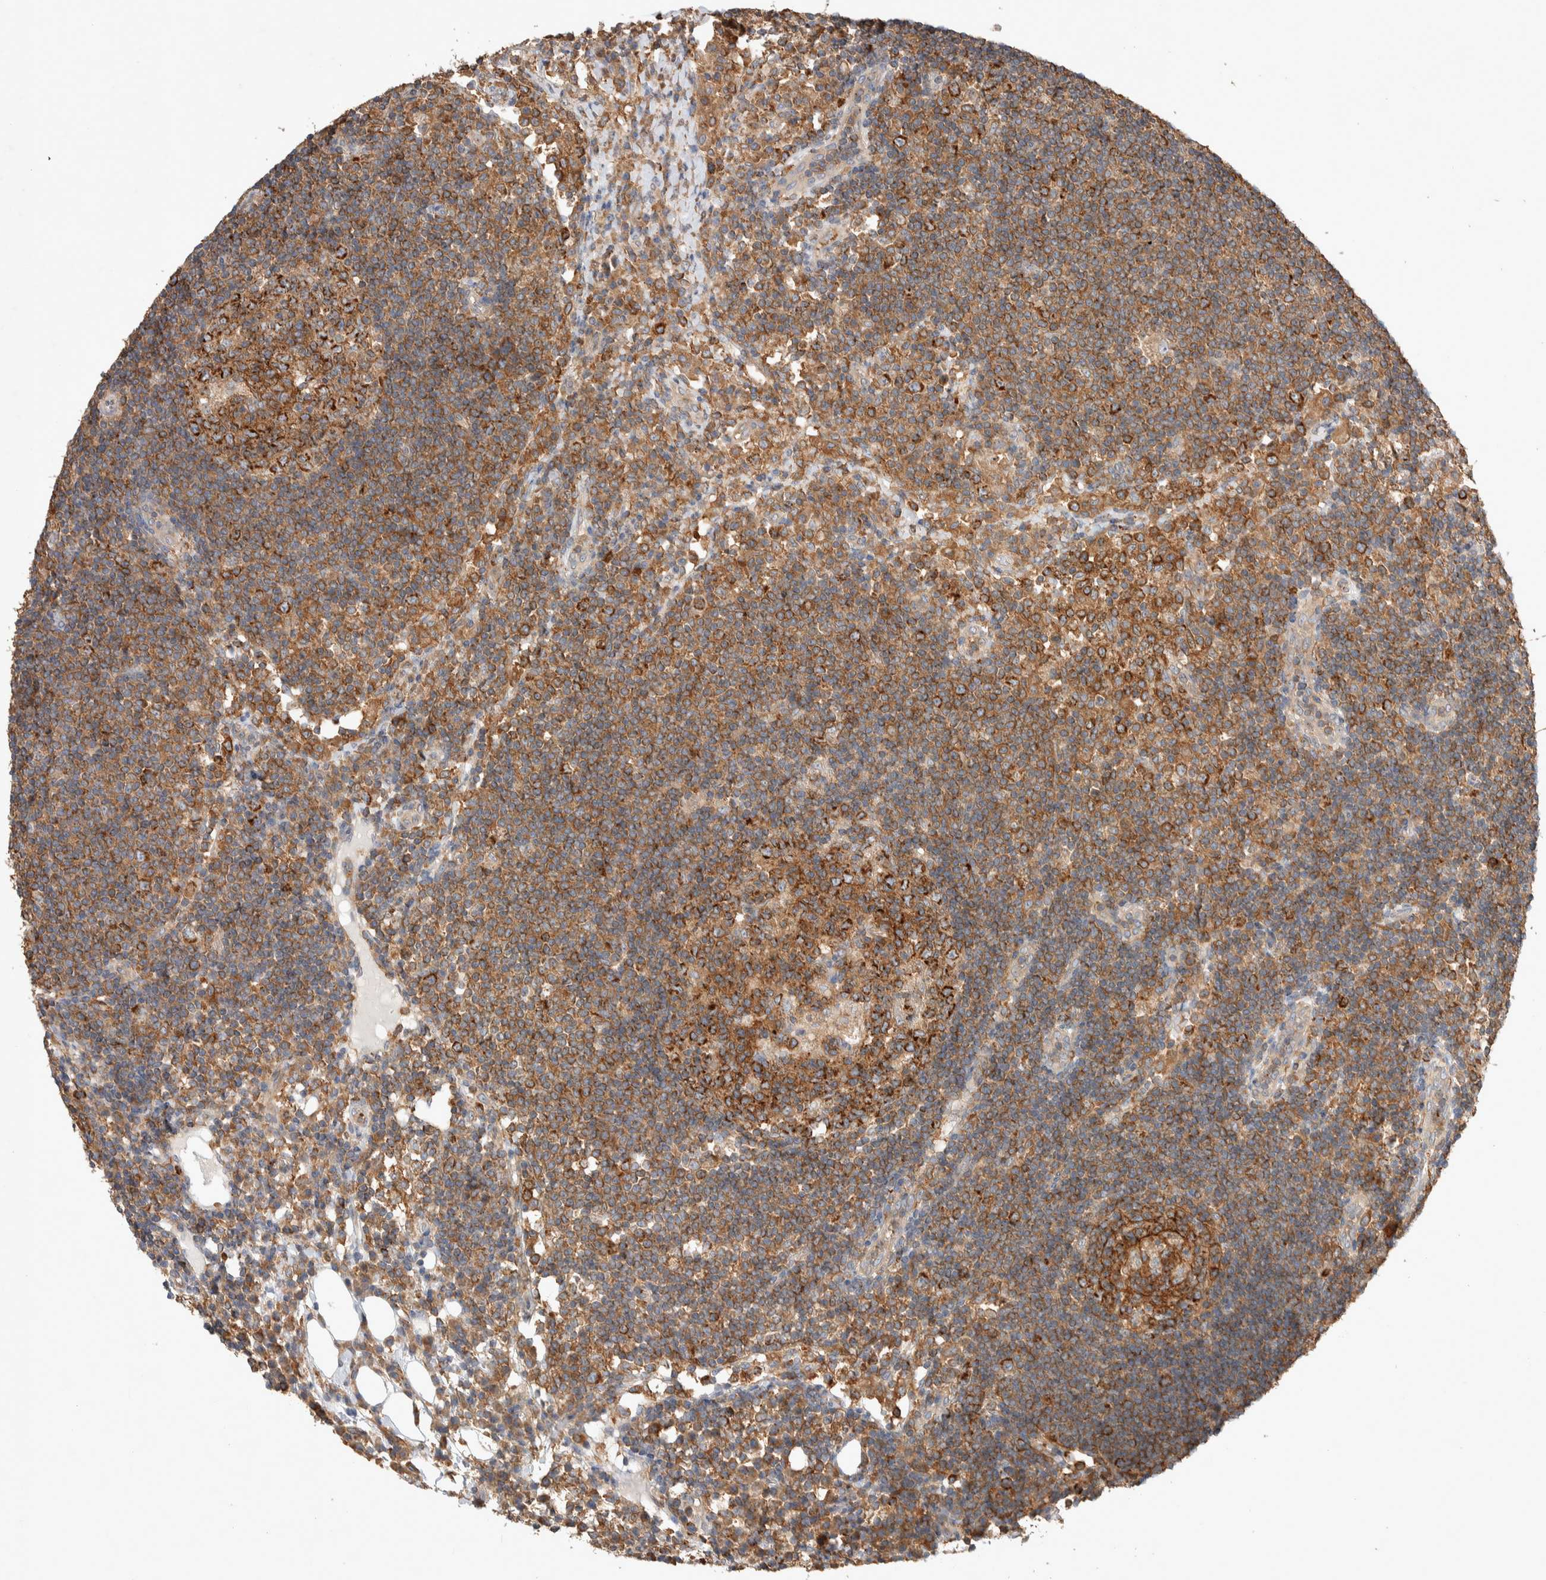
{"staining": {"intensity": "strong", "quantity": ">75%", "location": "cytoplasmic/membranous"}, "tissue": "lymph node", "cell_type": "Germinal center cells", "image_type": "normal", "snomed": [{"axis": "morphology", "description": "Normal tissue, NOS"}, {"axis": "topography", "description": "Lymph node"}], "caption": "A photomicrograph showing strong cytoplasmic/membranous staining in about >75% of germinal center cells in normal lymph node, as visualized by brown immunohistochemical staining.", "gene": "DEPTOR", "patient": {"sex": "female", "age": 53}}